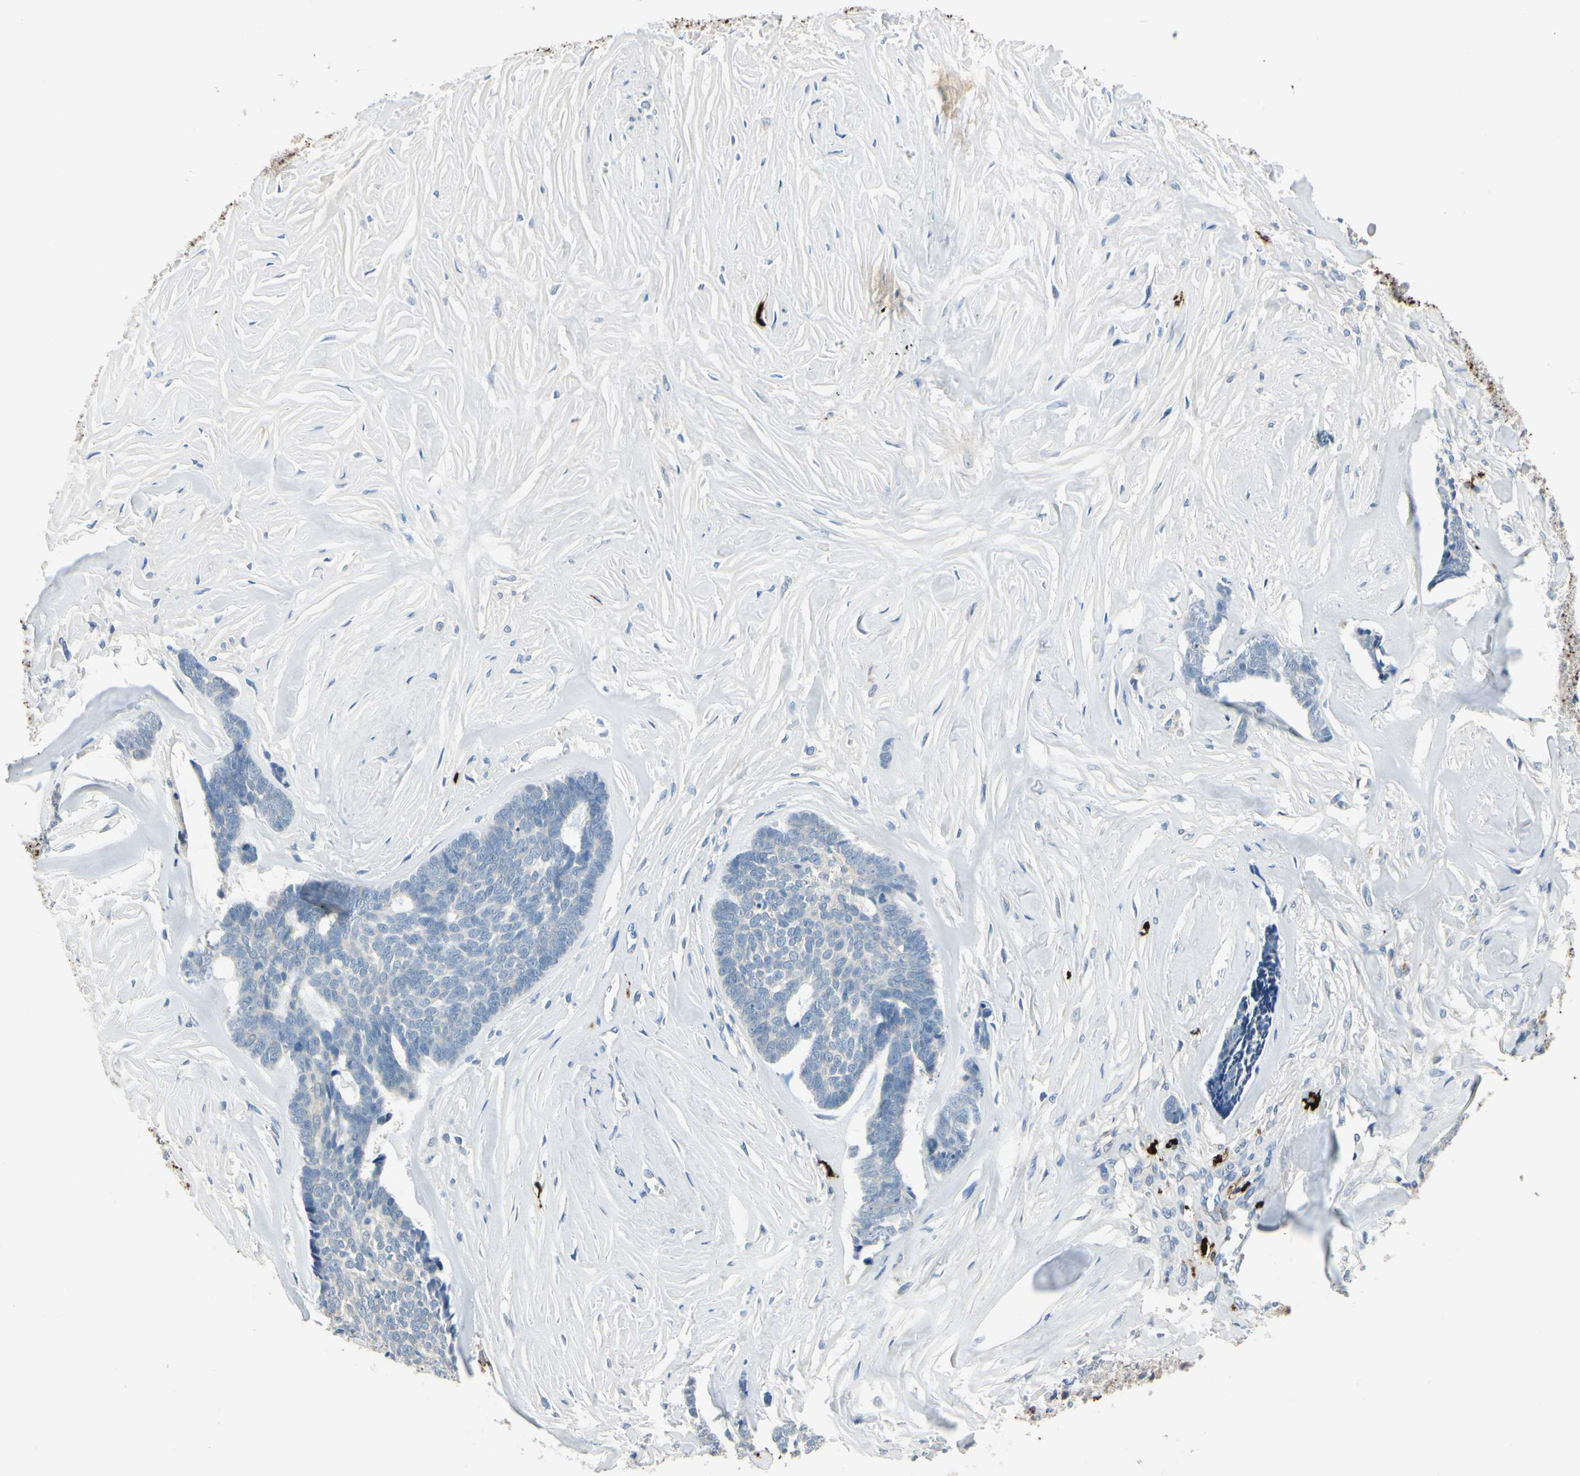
{"staining": {"intensity": "negative", "quantity": "none", "location": "none"}, "tissue": "skin cancer", "cell_type": "Tumor cells", "image_type": "cancer", "snomed": [{"axis": "morphology", "description": "Basal cell carcinoma"}, {"axis": "topography", "description": "Skin"}], "caption": "This is a histopathology image of immunohistochemistry staining of skin basal cell carcinoma, which shows no staining in tumor cells.", "gene": "CPA3", "patient": {"sex": "male", "age": 84}}